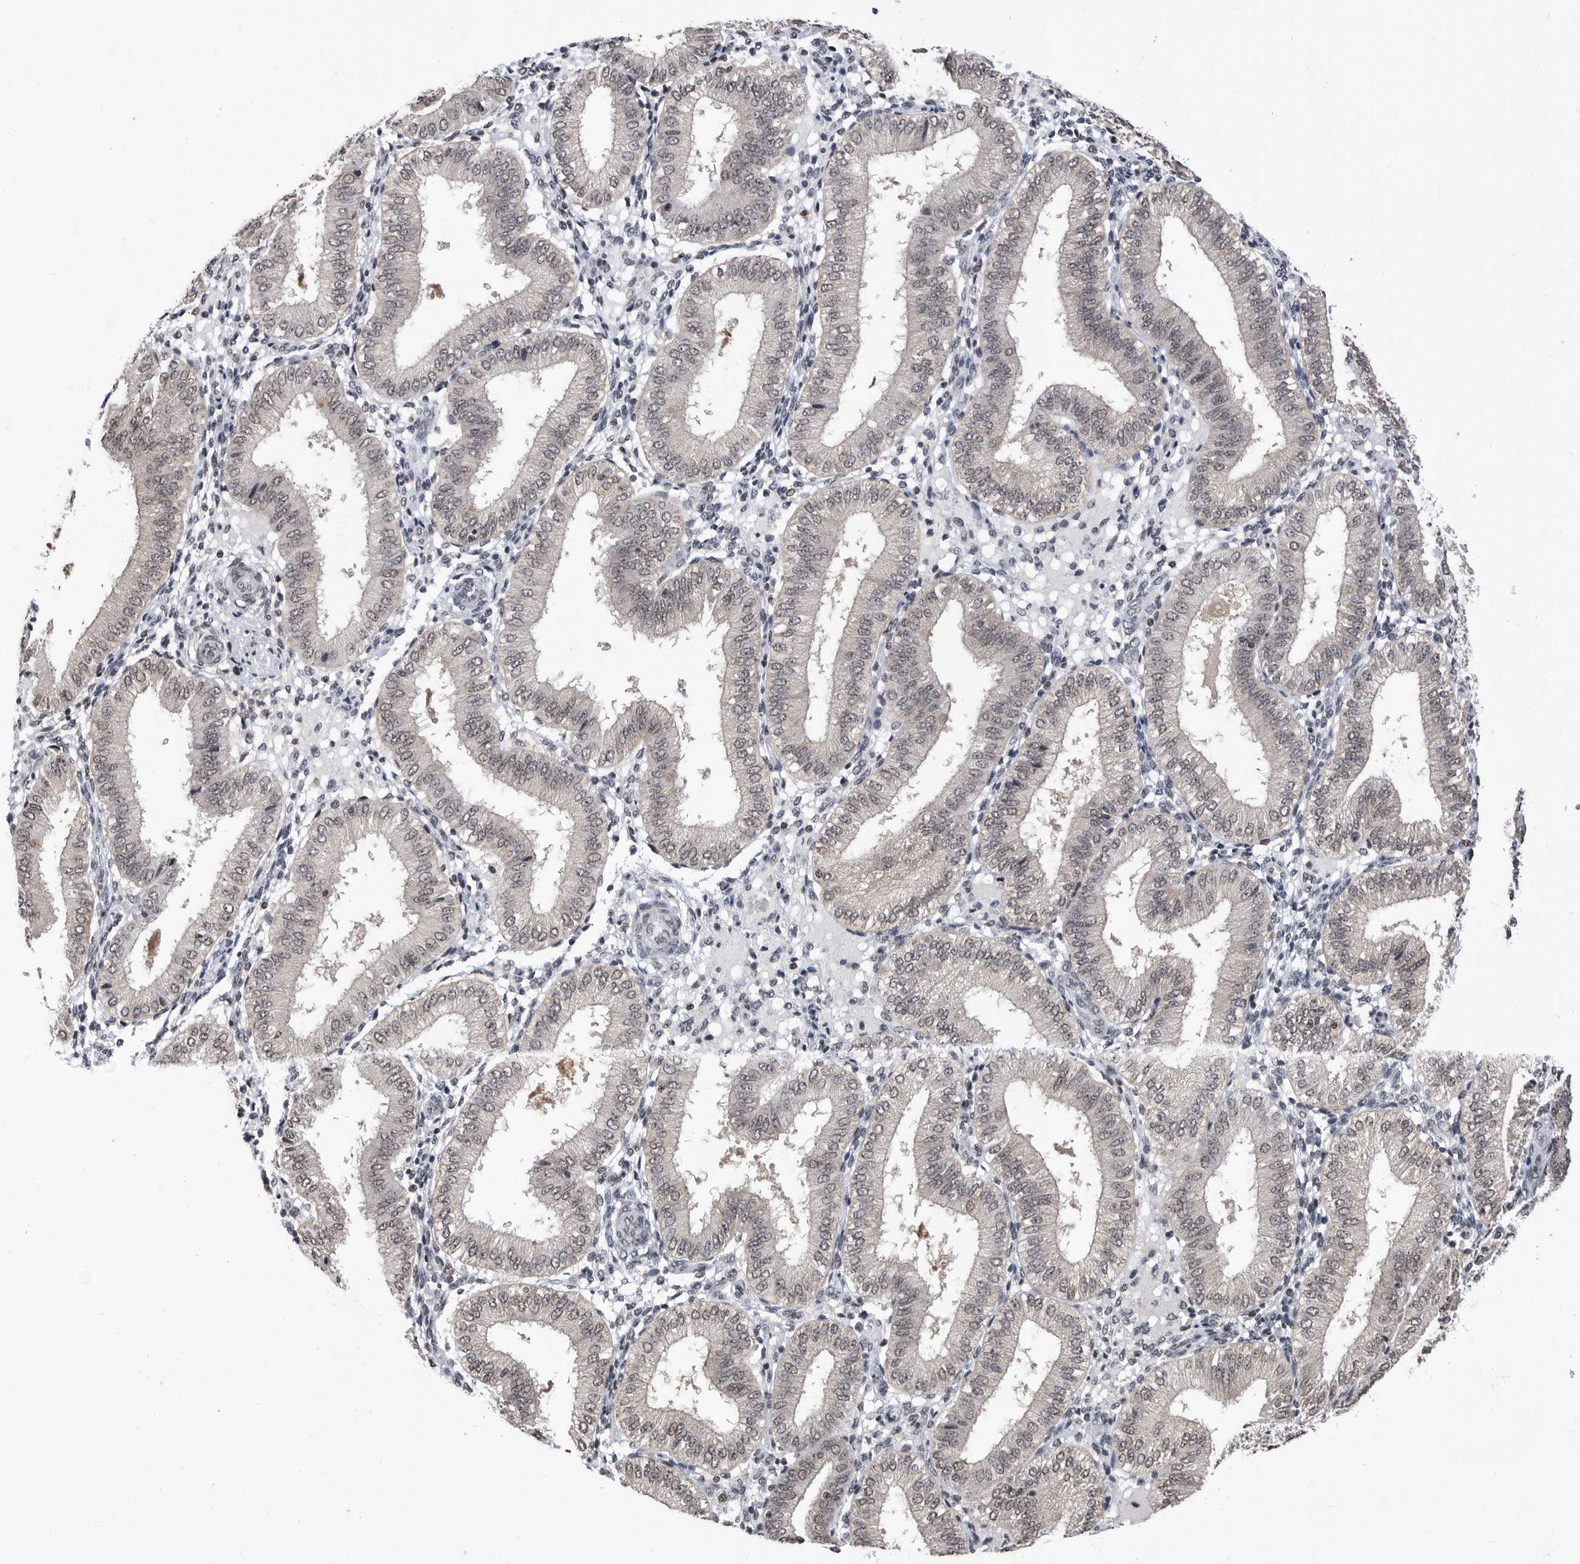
{"staining": {"intensity": "negative", "quantity": "none", "location": "none"}, "tissue": "endometrium", "cell_type": "Cells in endometrial stroma", "image_type": "normal", "snomed": [{"axis": "morphology", "description": "Normal tissue, NOS"}, {"axis": "topography", "description": "Endometrium"}], "caption": "Immunohistochemical staining of benign endometrium shows no significant expression in cells in endometrial stroma.", "gene": "TSTD1", "patient": {"sex": "female", "age": 39}}